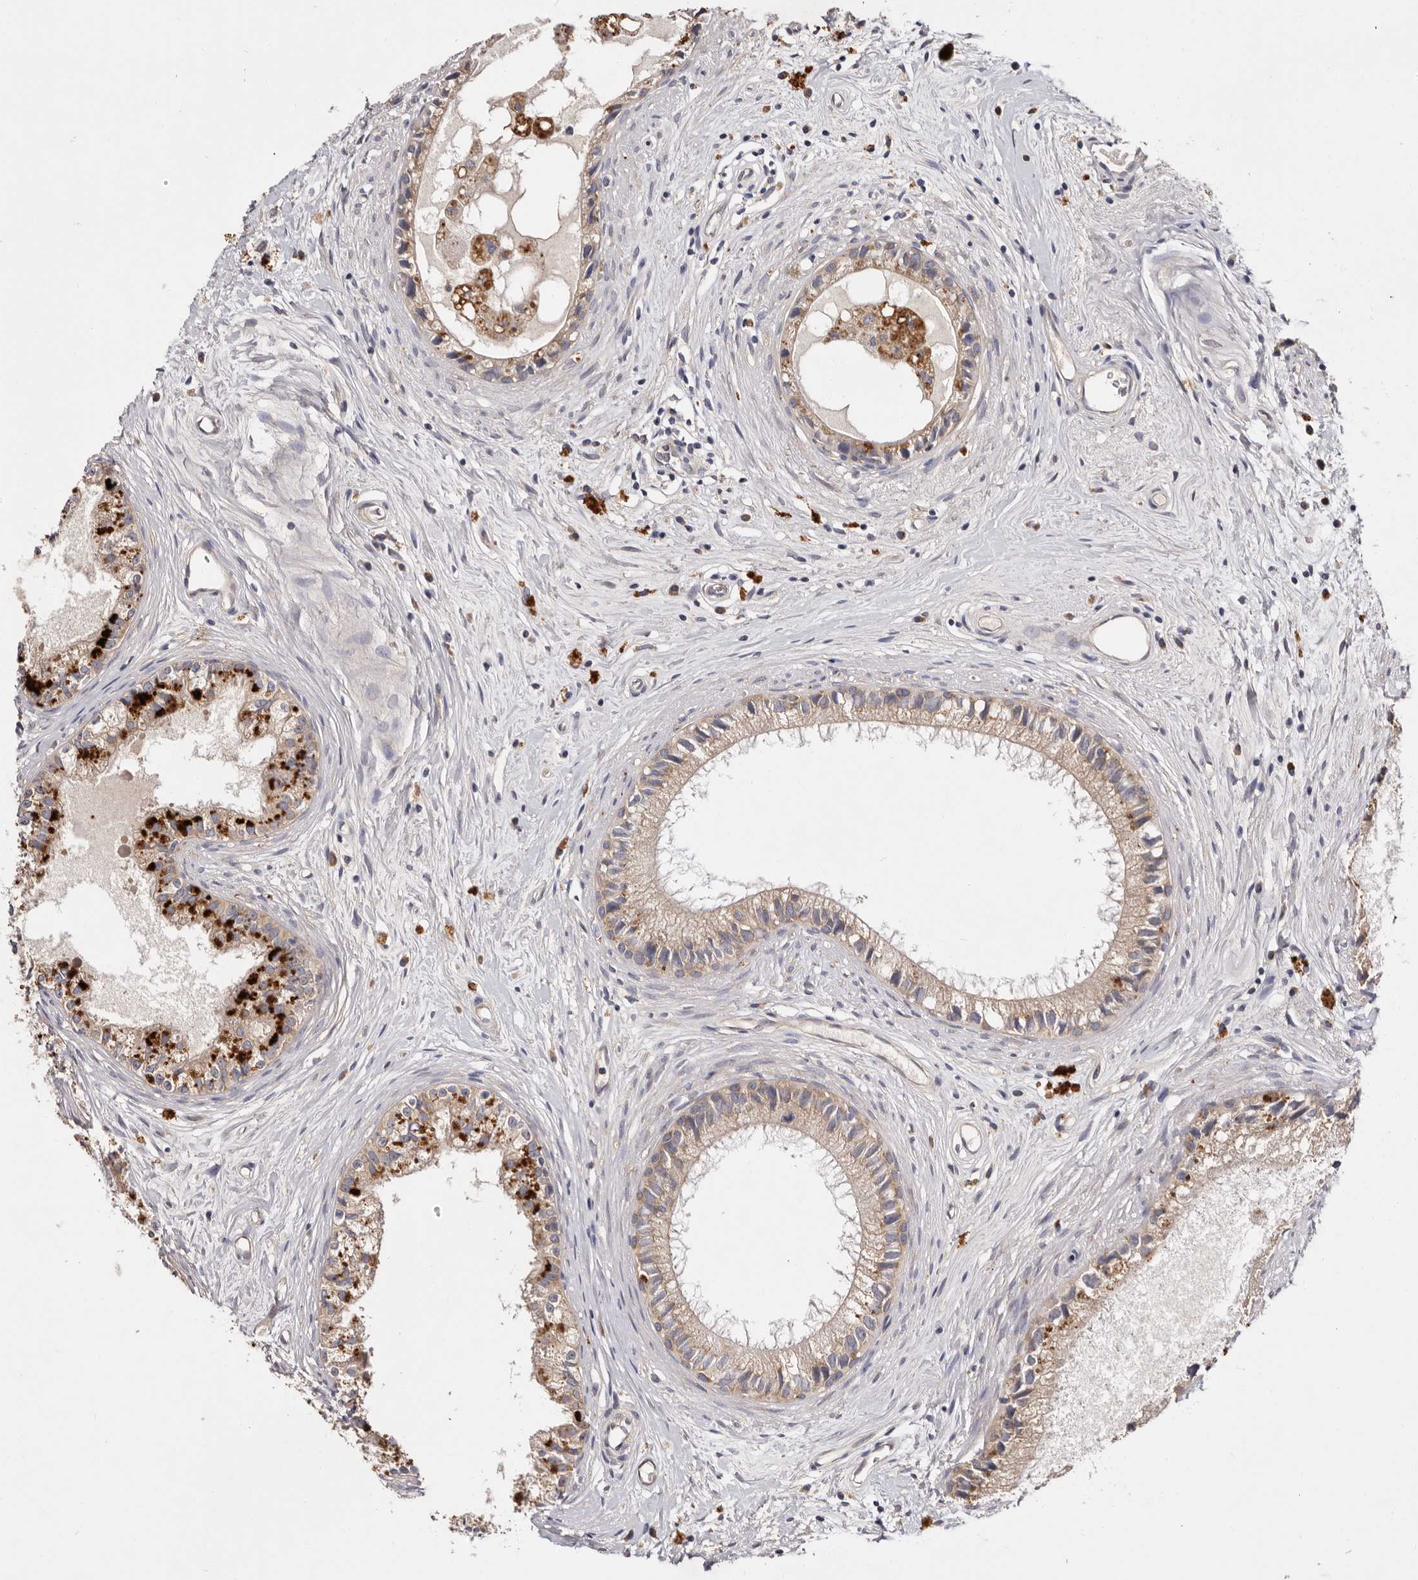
{"staining": {"intensity": "moderate", "quantity": ">75%", "location": "cytoplasmic/membranous"}, "tissue": "epididymis", "cell_type": "Glandular cells", "image_type": "normal", "snomed": [{"axis": "morphology", "description": "Normal tissue, NOS"}, {"axis": "topography", "description": "Epididymis"}], "caption": "Epididymis stained with DAB IHC exhibits medium levels of moderate cytoplasmic/membranous staining in approximately >75% of glandular cells.", "gene": "FAM167B", "patient": {"sex": "male", "age": 80}}